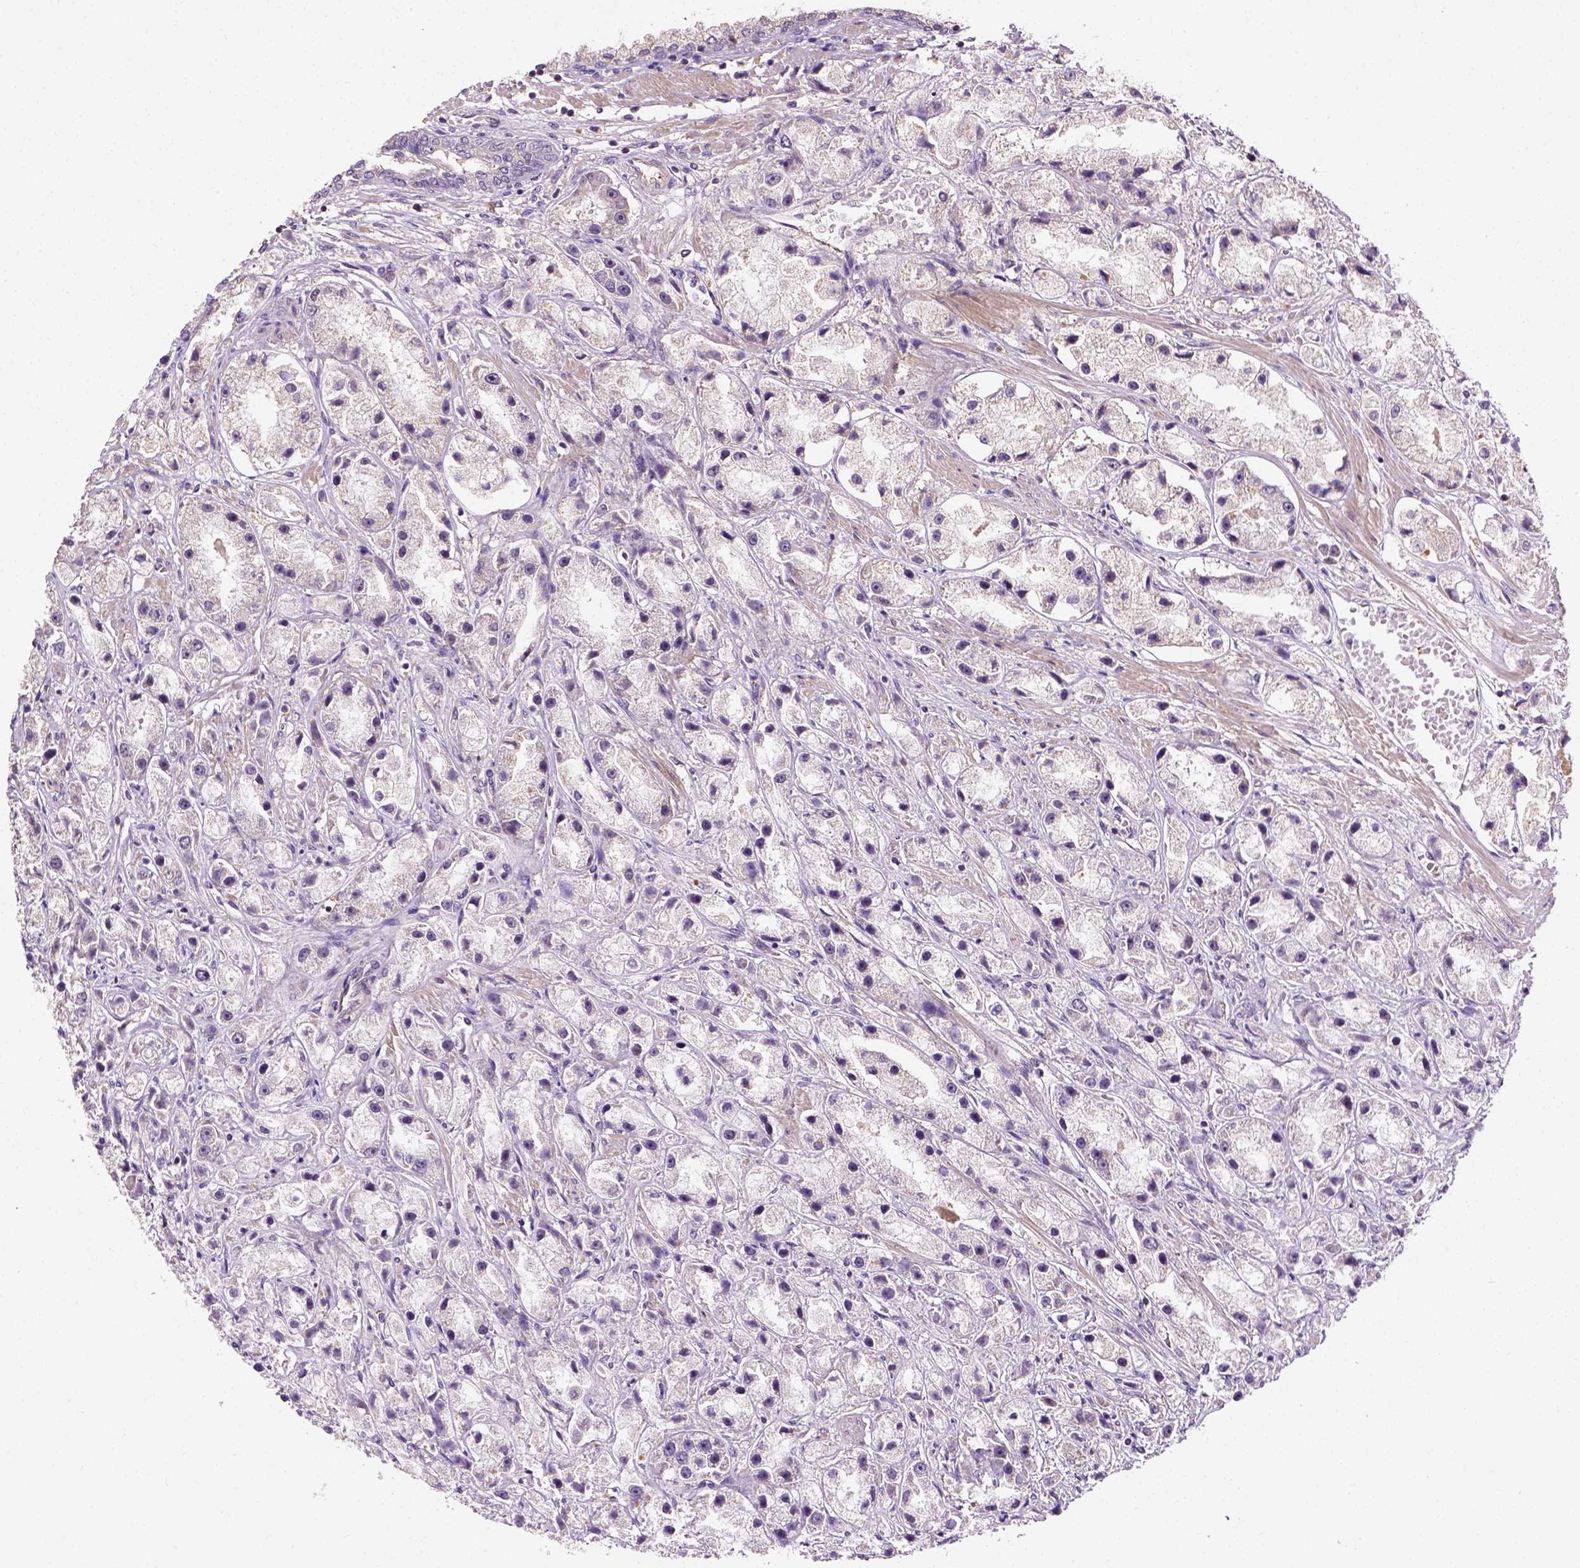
{"staining": {"intensity": "negative", "quantity": "none", "location": "none"}, "tissue": "prostate cancer", "cell_type": "Tumor cells", "image_type": "cancer", "snomed": [{"axis": "morphology", "description": "Adenocarcinoma, High grade"}, {"axis": "topography", "description": "Prostate"}], "caption": "An IHC micrograph of prostate cancer is shown. There is no staining in tumor cells of prostate cancer. (DAB immunohistochemistry (IHC), high magnification).", "gene": "MATK", "patient": {"sex": "male", "age": 67}}